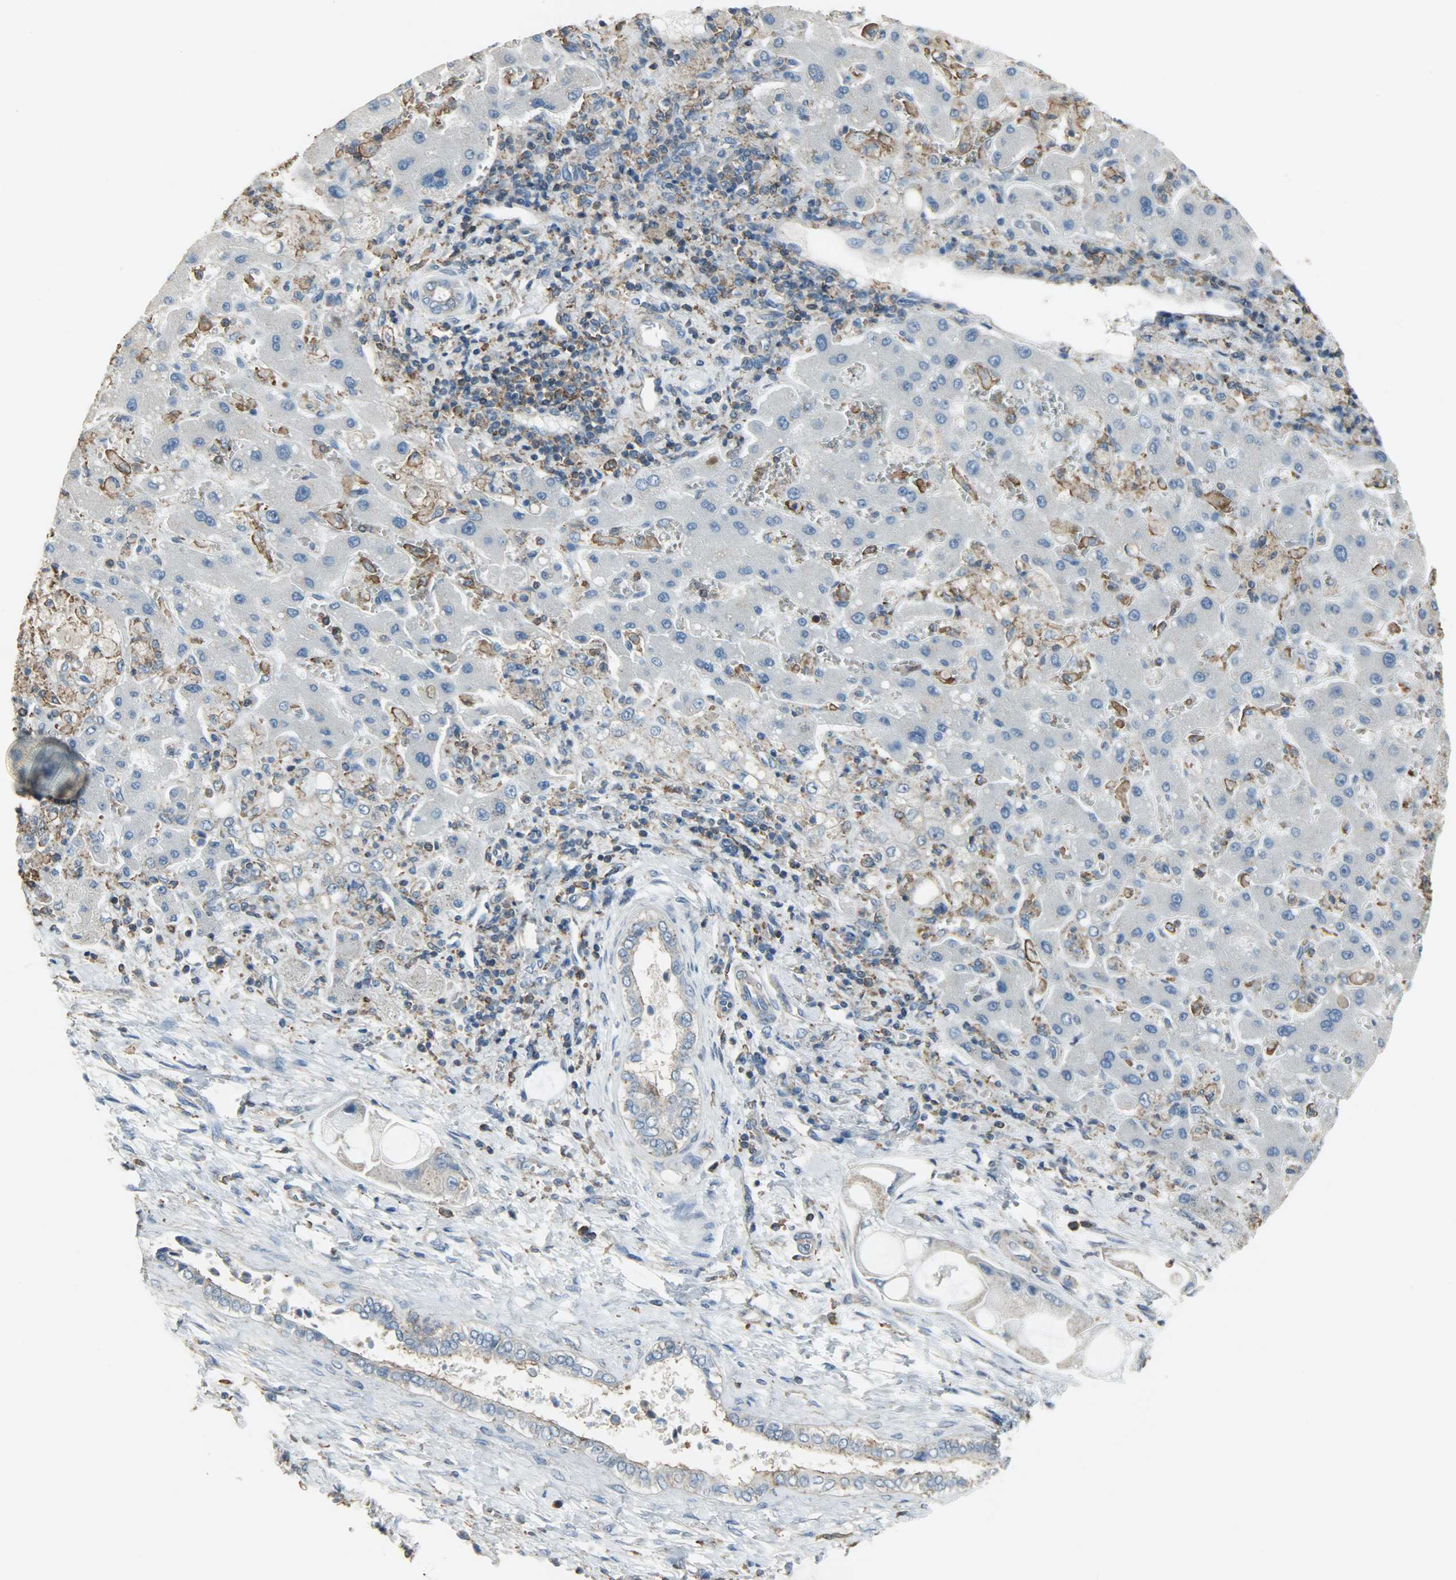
{"staining": {"intensity": "weak", "quantity": ">75%", "location": "cytoplasmic/membranous"}, "tissue": "liver cancer", "cell_type": "Tumor cells", "image_type": "cancer", "snomed": [{"axis": "morphology", "description": "Cholangiocarcinoma"}, {"axis": "topography", "description": "Liver"}], "caption": "Immunohistochemical staining of liver cholangiocarcinoma exhibits weak cytoplasmic/membranous protein expression in approximately >75% of tumor cells.", "gene": "DNAJA4", "patient": {"sex": "male", "age": 50}}